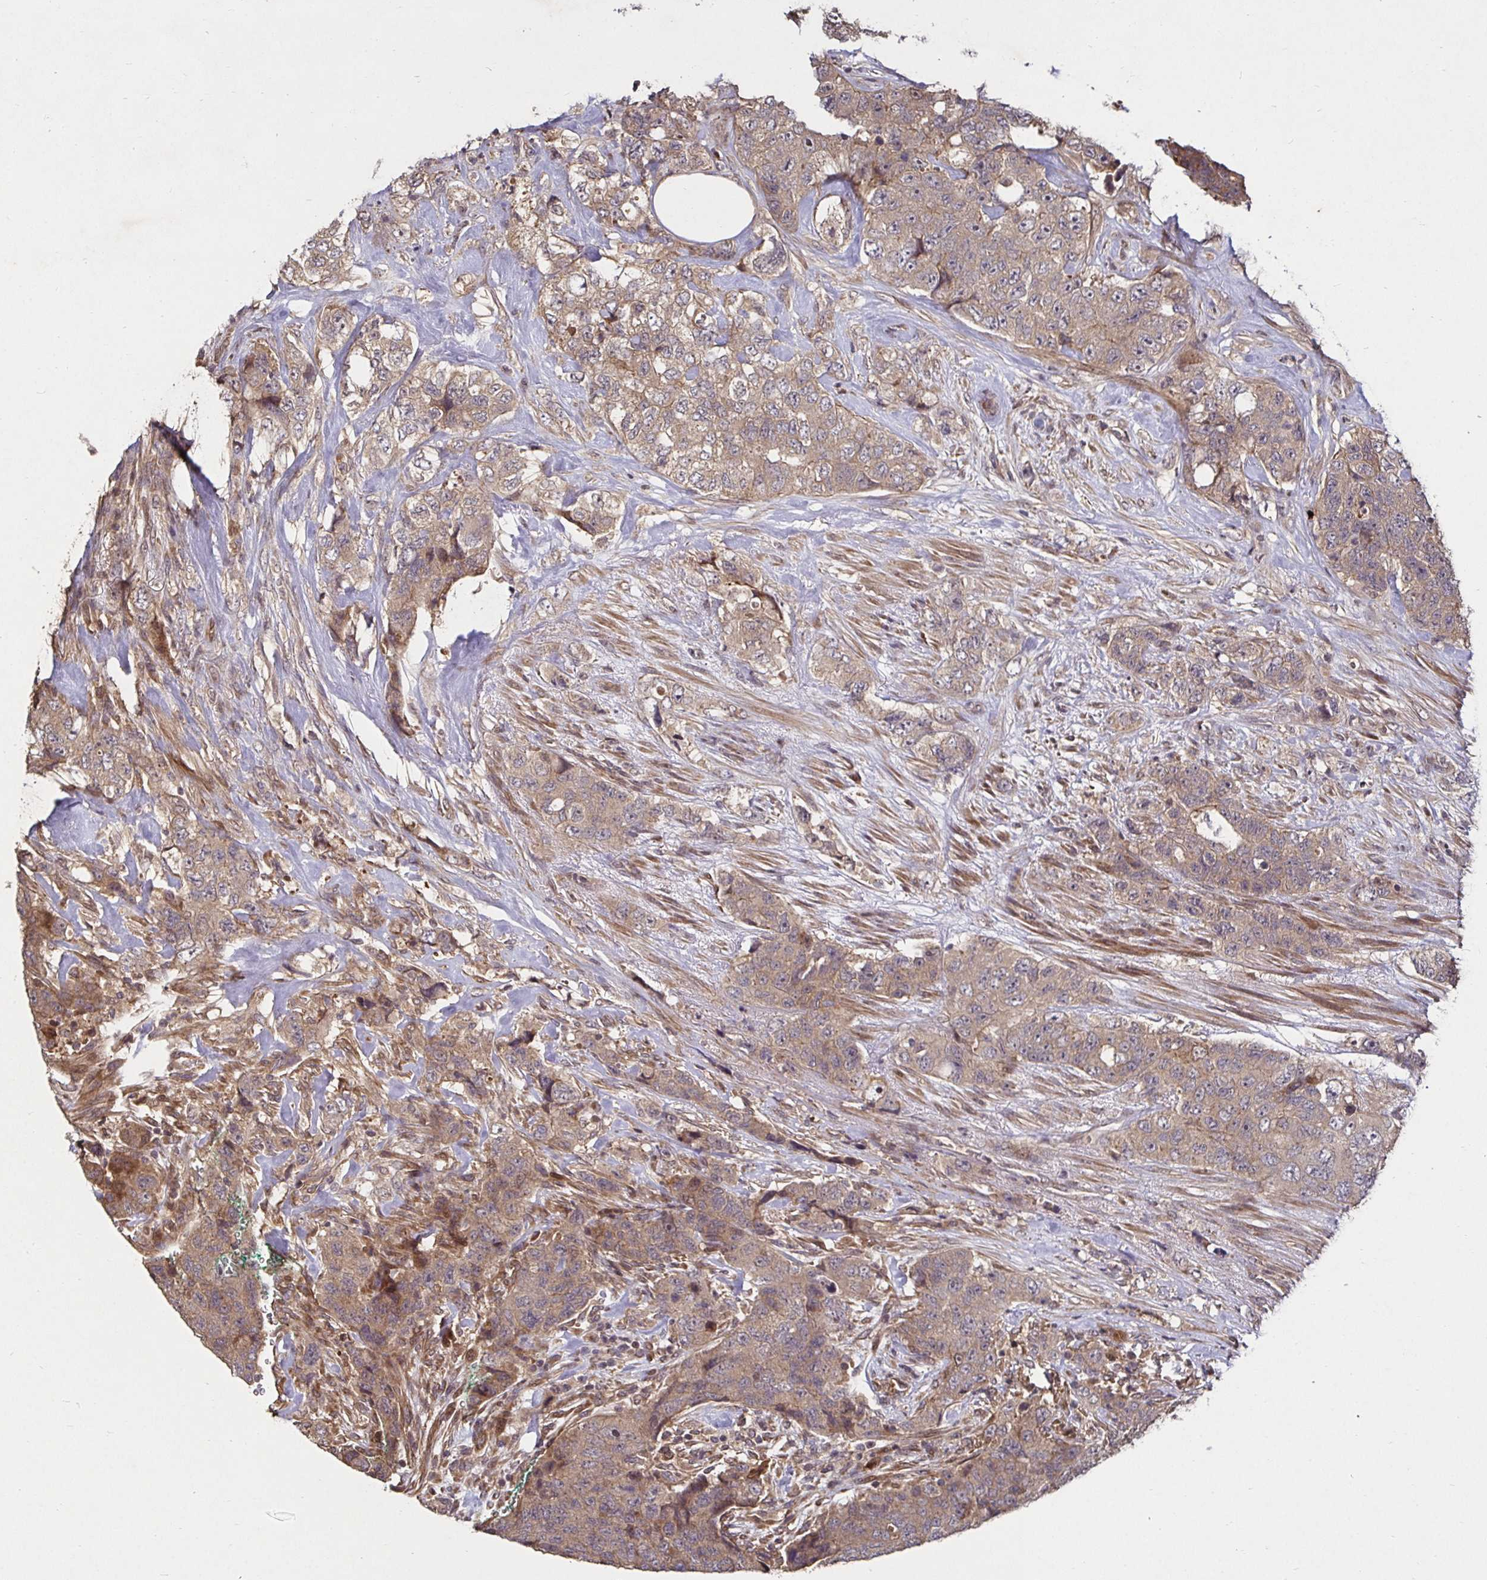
{"staining": {"intensity": "weak", "quantity": ">75%", "location": "cytoplasmic/membranous"}, "tissue": "urothelial cancer", "cell_type": "Tumor cells", "image_type": "cancer", "snomed": [{"axis": "morphology", "description": "Urothelial carcinoma, High grade"}, {"axis": "topography", "description": "Urinary bladder"}], "caption": "Weak cytoplasmic/membranous protein expression is present in about >75% of tumor cells in urothelial cancer.", "gene": "SMYD3", "patient": {"sex": "female", "age": 78}}